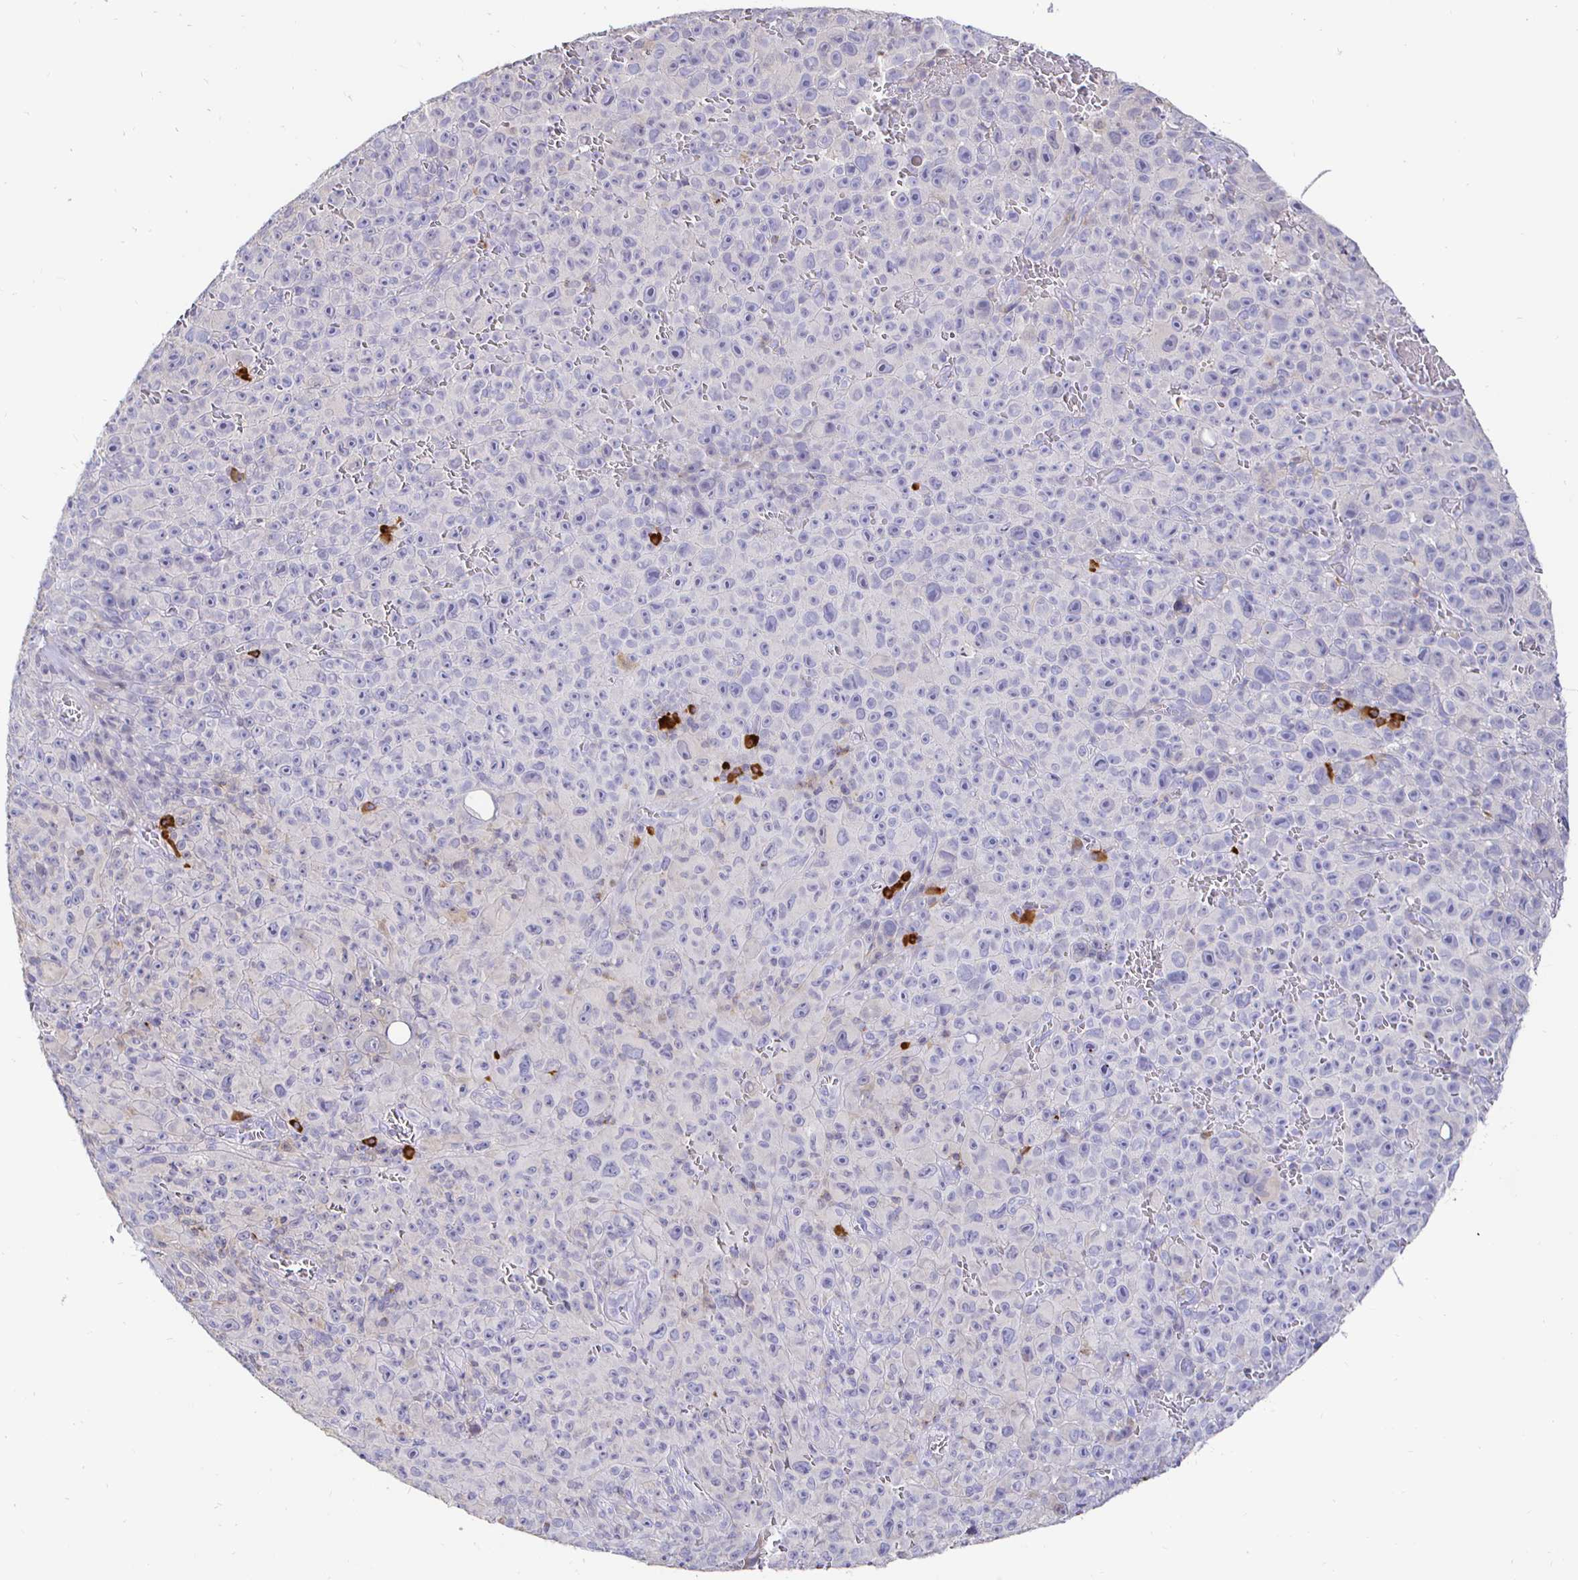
{"staining": {"intensity": "negative", "quantity": "none", "location": "none"}, "tissue": "melanoma", "cell_type": "Tumor cells", "image_type": "cancer", "snomed": [{"axis": "morphology", "description": "Malignant melanoma, NOS"}, {"axis": "topography", "description": "Skin"}], "caption": "Human melanoma stained for a protein using IHC demonstrates no staining in tumor cells.", "gene": "CXCR3", "patient": {"sex": "female", "age": 82}}